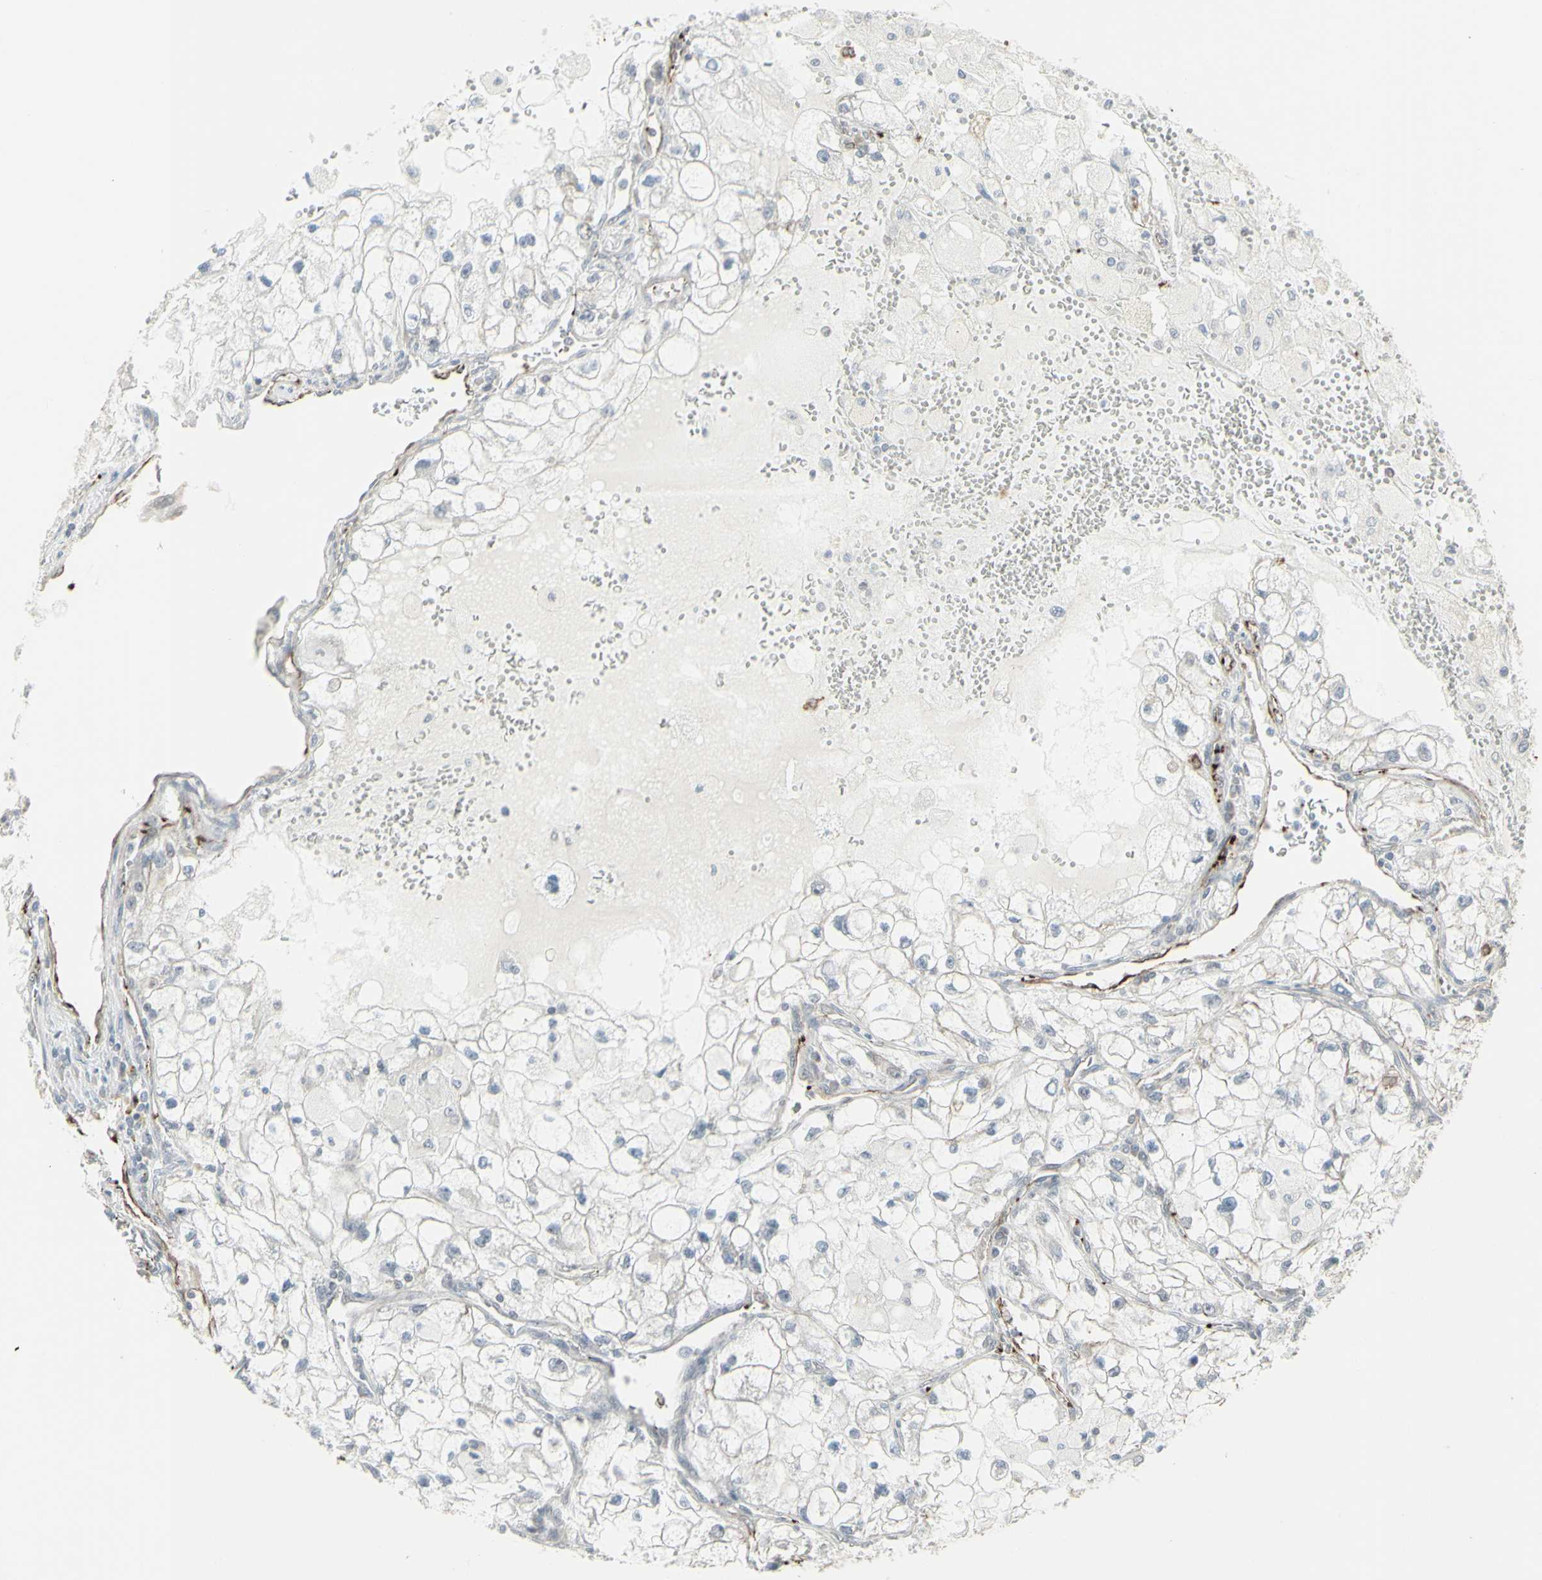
{"staining": {"intensity": "negative", "quantity": "none", "location": "none"}, "tissue": "renal cancer", "cell_type": "Tumor cells", "image_type": "cancer", "snomed": [{"axis": "morphology", "description": "Adenocarcinoma, NOS"}, {"axis": "topography", "description": "Kidney"}], "caption": "Immunohistochemical staining of renal adenocarcinoma reveals no significant positivity in tumor cells. (DAB (3,3'-diaminobenzidine) IHC visualized using brightfield microscopy, high magnification).", "gene": "DTX3L", "patient": {"sex": "female", "age": 70}}